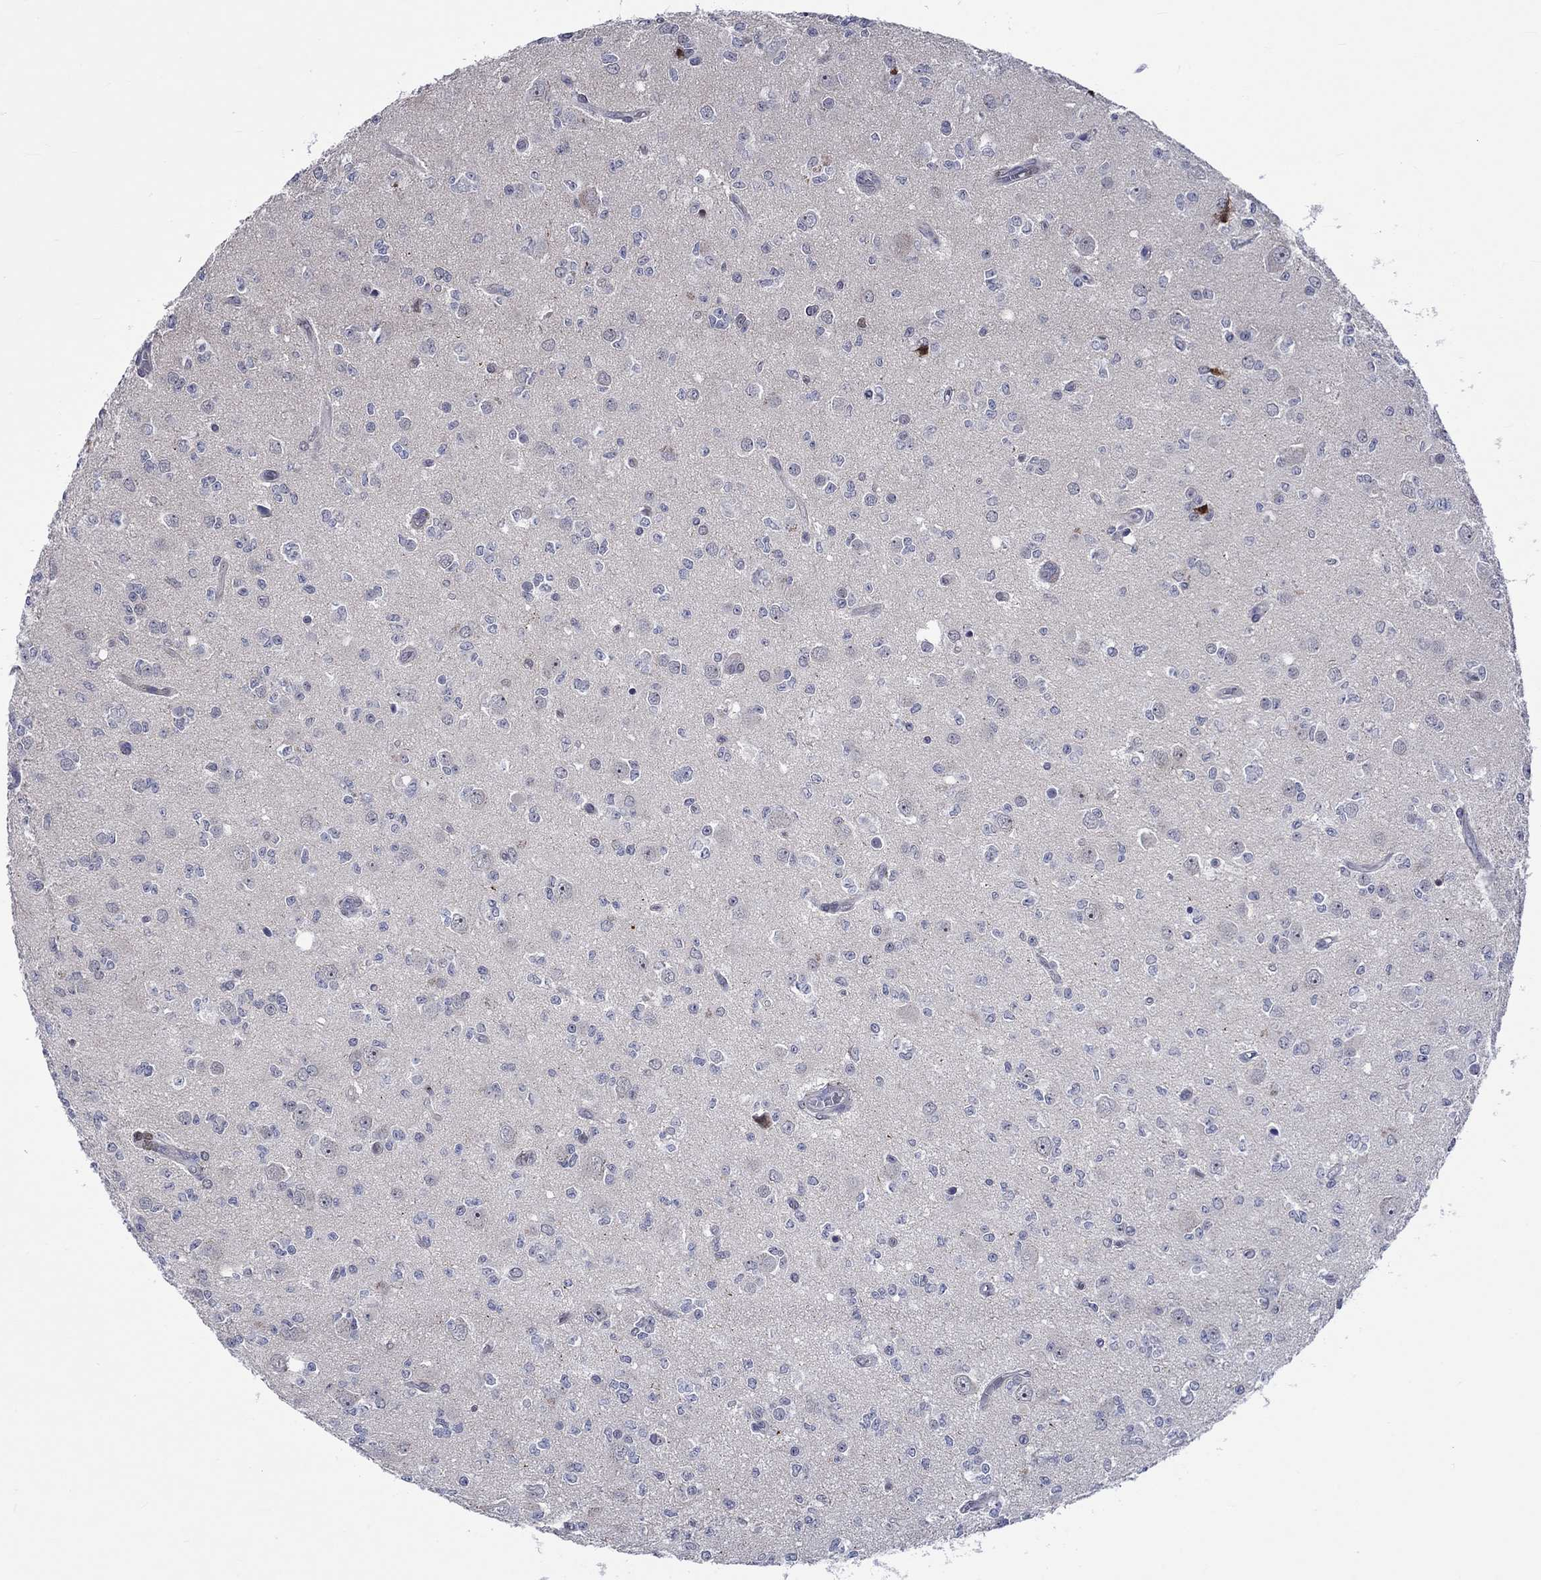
{"staining": {"intensity": "negative", "quantity": "none", "location": "none"}, "tissue": "glioma", "cell_type": "Tumor cells", "image_type": "cancer", "snomed": [{"axis": "morphology", "description": "Glioma, malignant, Low grade"}, {"axis": "topography", "description": "Brain"}], "caption": "Photomicrograph shows no significant protein positivity in tumor cells of malignant glioma (low-grade).", "gene": "E2F8", "patient": {"sex": "female", "age": 45}}